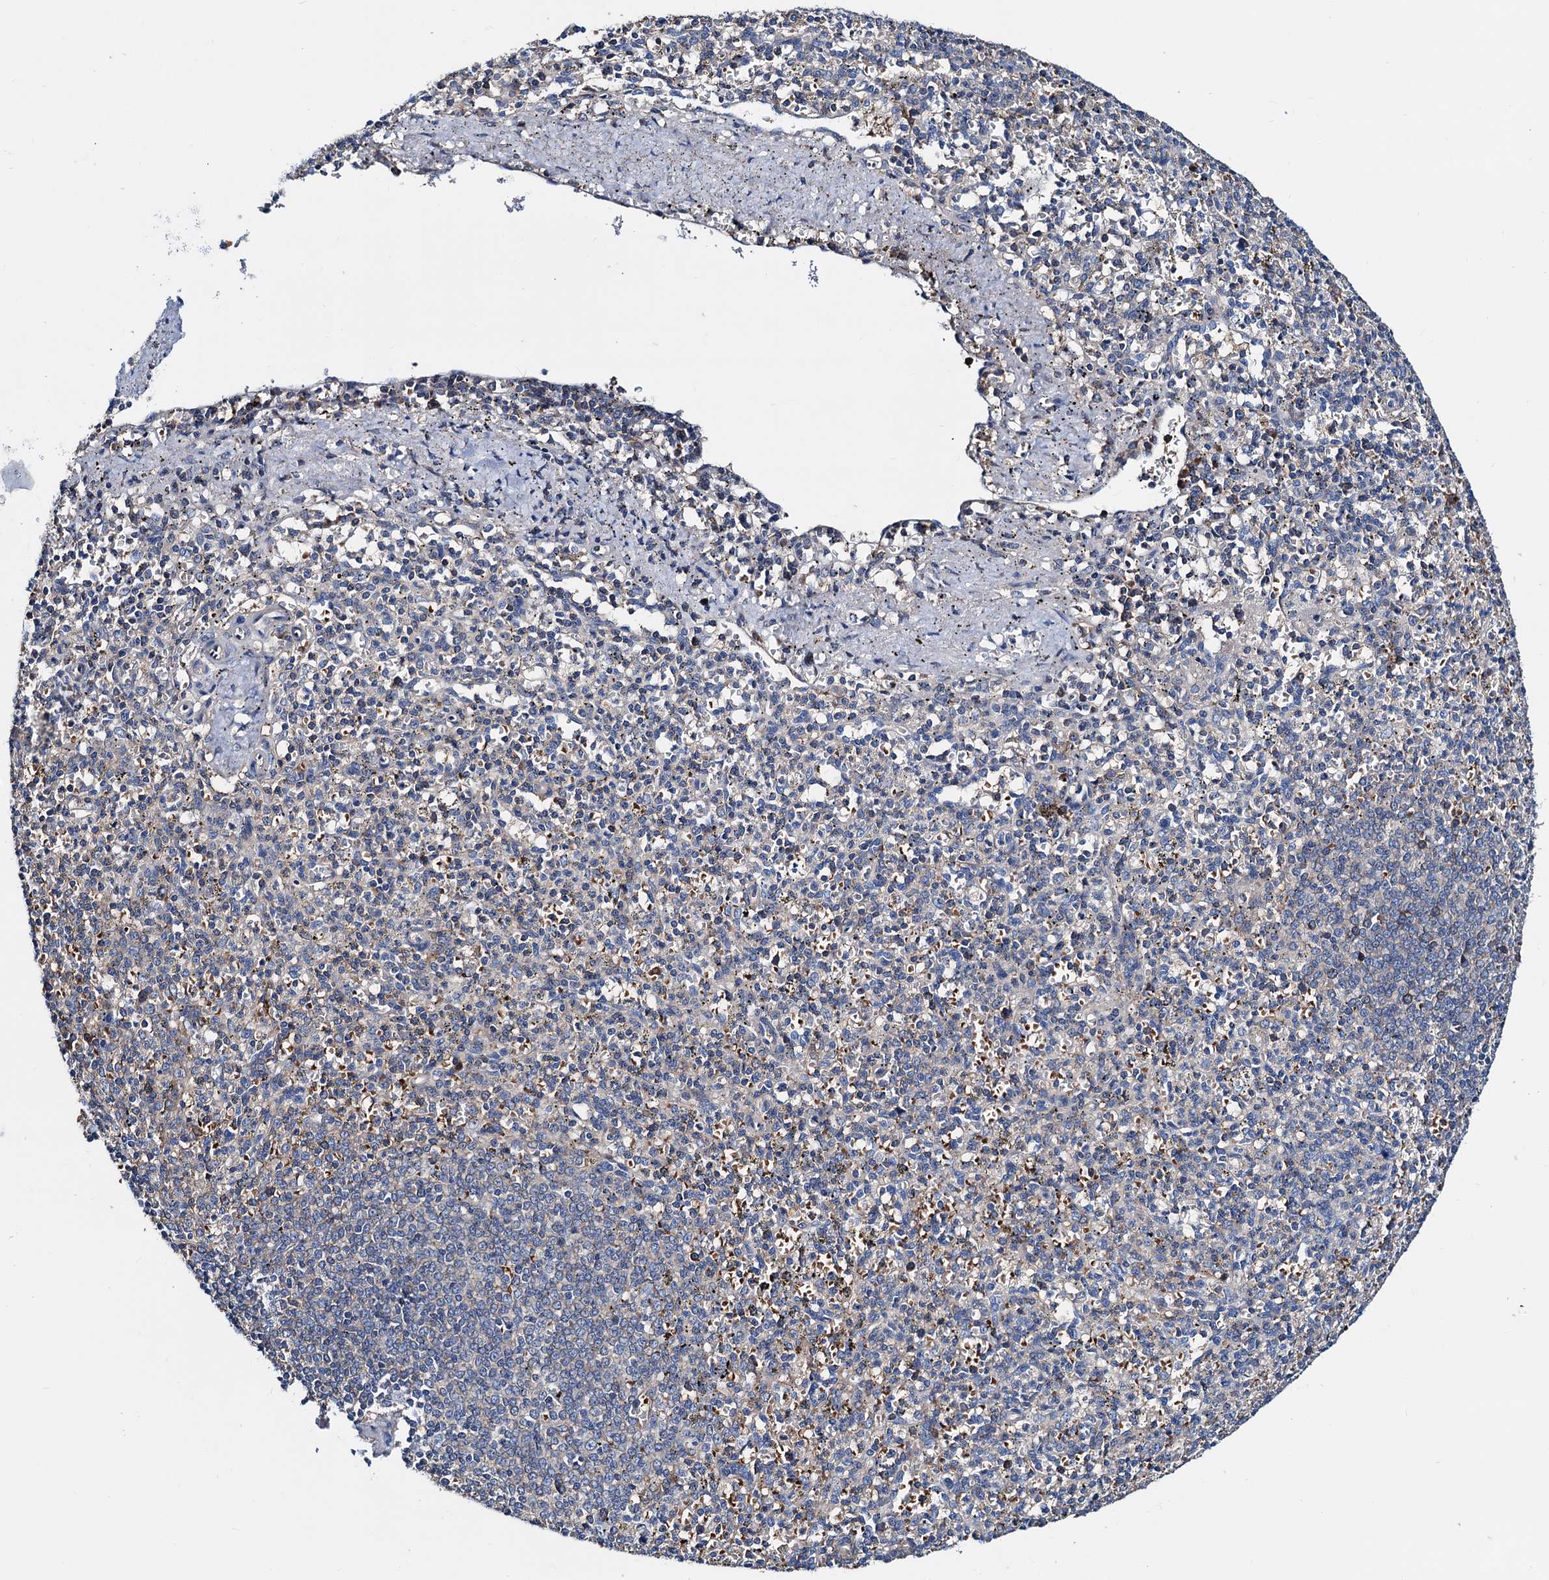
{"staining": {"intensity": "negative", "quantity": "none", "location": "none"}, "tissue": "spleen", "cell_type": "Cells in red pulp", "image_type": "normal", "snomed": [{"axis": "morphology", "description": "Normal tissue, NOS"}, {"axis": "topography", "description": "Spleen"}], "caption": "Cells in red pulp are negative for protein expression in normal human spleen. The staining is performed using DAB brown chromogen with nuclei counter-stained in using hematoxylin.", "gene": "GCOM1", "patient": {"sex": "male", "age": 72}}